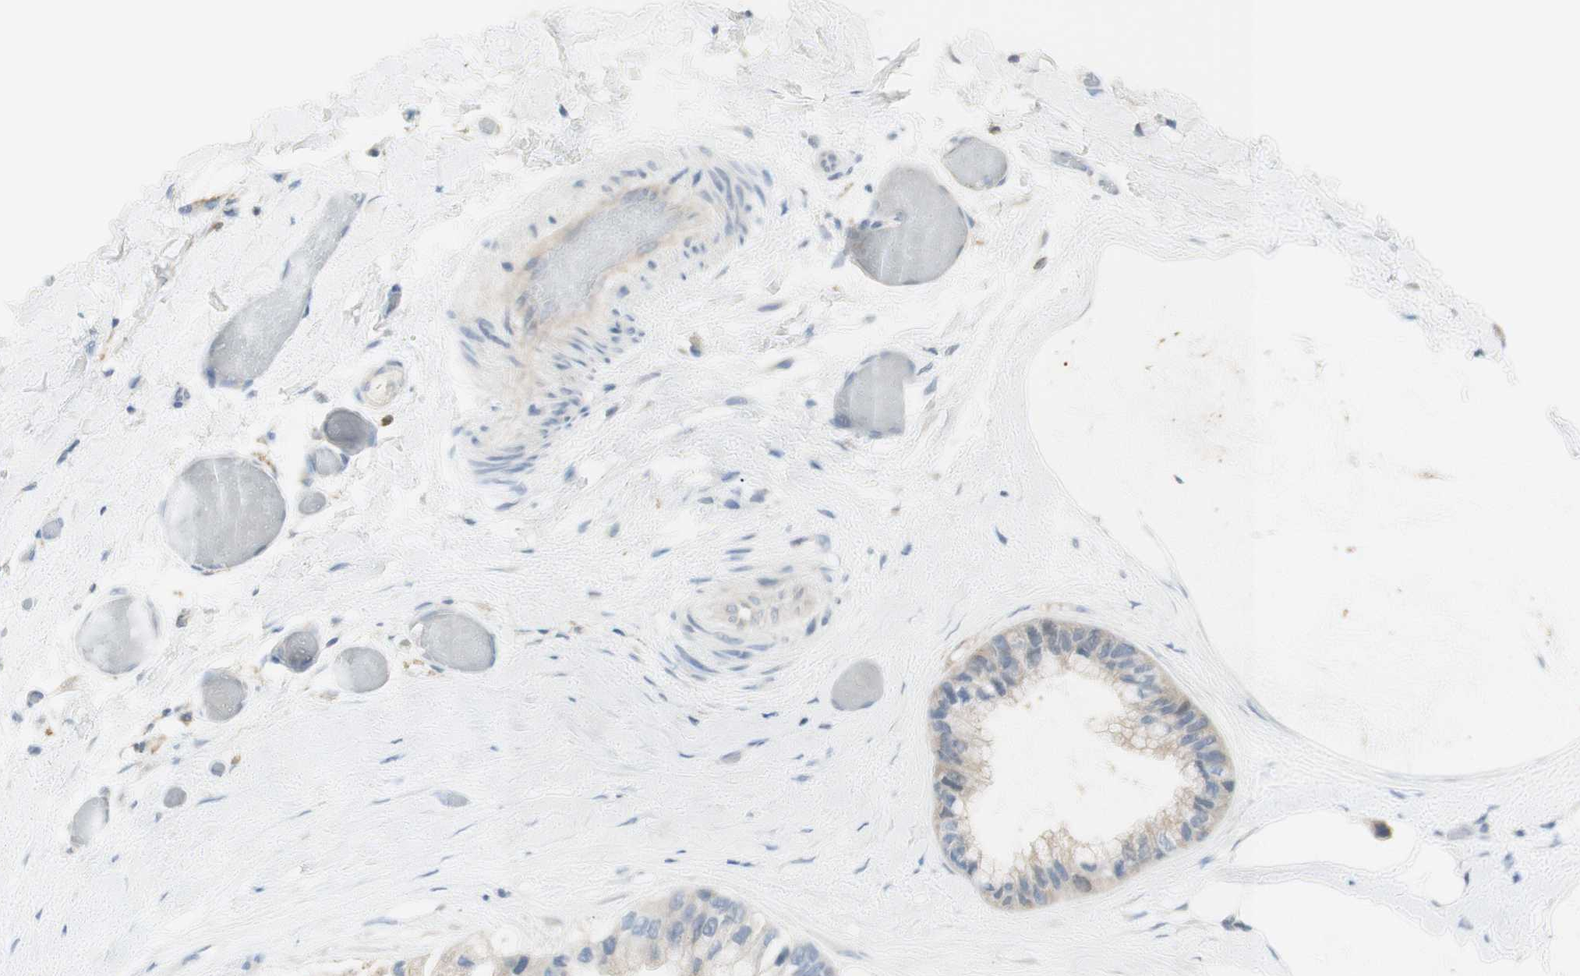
{"staining": {"intensity": "negative", "quantity": "none", "location": "none"}, "tissue": "ovarian cancer", "cell_type": "Tumor cells", "image_type": "cancer", "snomed": [{"axis": "morphology", "description": "Cystadenocarcinoma, mucinous, NOS"}, {"axis": "topography", "description": "Ovary"}], "caption": "Immunohistochemistry (IHC) photomicrograph of ovarian cancer stained for a protein (brown), which reveals no positivity in tumor cells.", "gene": "ART3", "patient": {"sex": "female", "age": 39}}